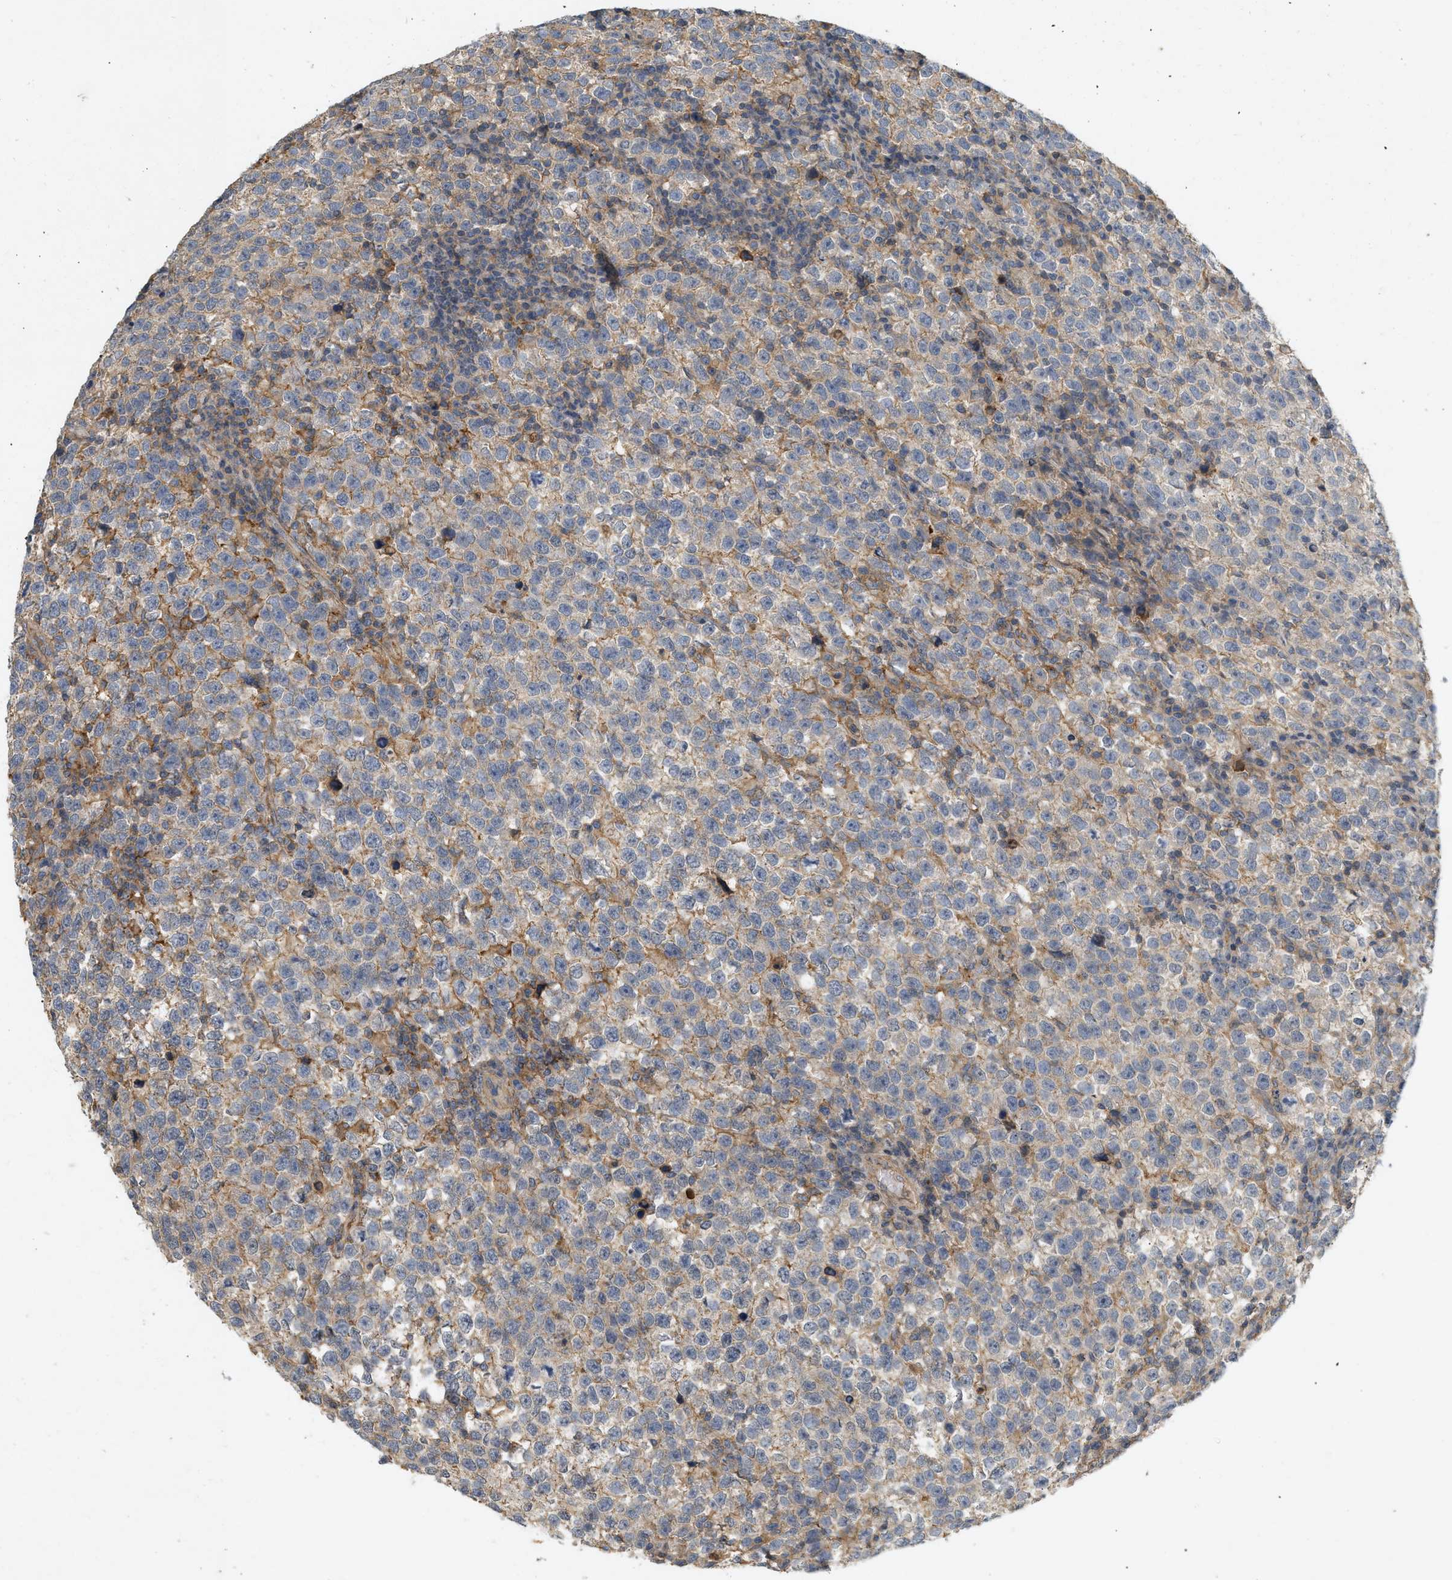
{"staining": {"intensity": "moderate", "quantity": "<25%", "location": "cytoplasmic/membranous"}, "tissue": "testis cancer", "cell_type": "Tumor cells", "image_type": "cancer", "snomed": [{"axis": "morphology", "description": "Normal tissue, NOS"}, {"axis": "morphology", "description": "Seminoma, NOS"}, {"axis": "topography", "description": "Testis"}], "caption": "Moderate cytoplasmic/membranous protein staining is appreciated in about <25% of tumor cells in testis cancer (seminoma).", "gene": "F8", "patient": {"sex": "male", "age": 43}}